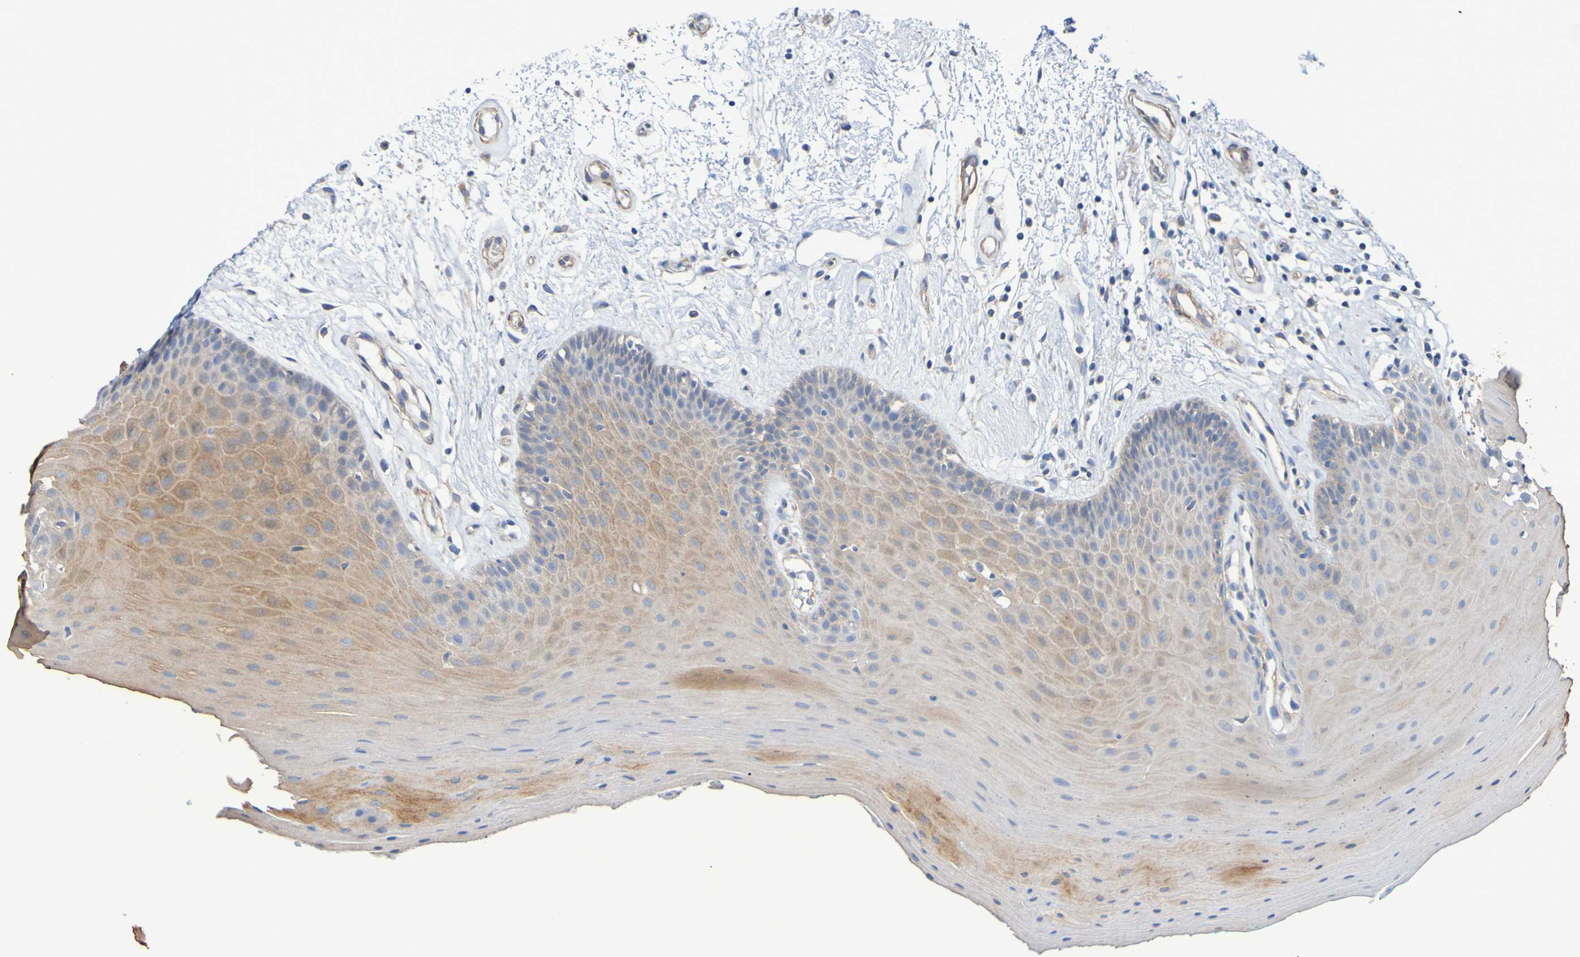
{"staining": {"intensity": "moderate", "quantity": ">75%", "location": "cytoplasmic/membranous"}, "tissue": "oral mucosa", "cell_type": "Squamous epithelial cells", "image_type": "normal", "snomed": [{"axis": "morphology", "description": "Normal tissue, NOS"}, {"axis": "topography", "description": "Skeletal muscle"}, {"axis": "topography", "description": "Oral tissue"}], "caption": "A brown stain highlights moderate cytoplasmic/membranous staining of a protein in squamous epithelial cells of benign human oral mucosa. The protein is shown in brown color, while the nuclei are stained blue.", "gene": "SRPRB", "patient": {"sex": "male", "age": 58}}